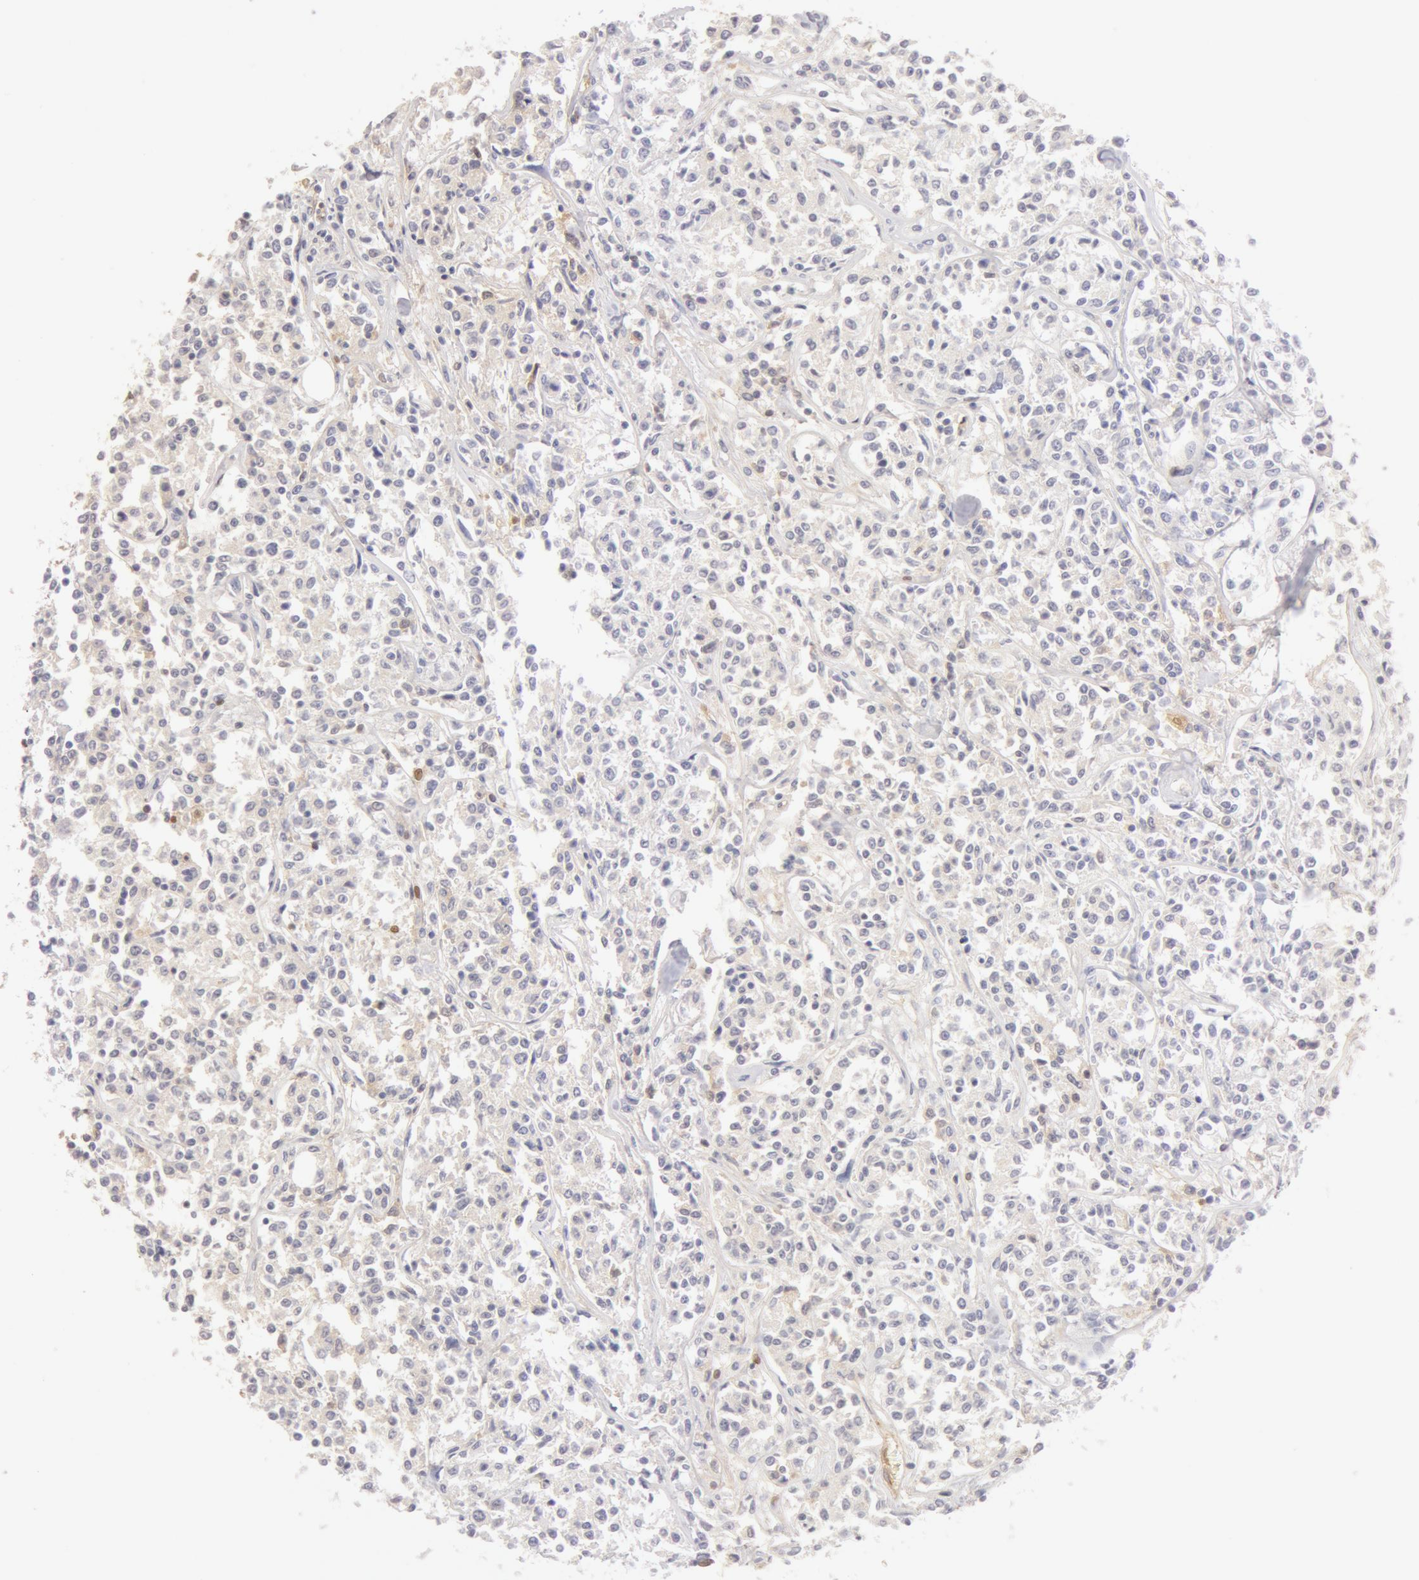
{"staining": {"intensity": "negative", "quantity": "none", "location": "none"}, "tissue": "lymphoma", "cell_type": "Tumor cells", "image_type": "cancer", "snomed": [{"axis": "morphology", "description": "Malignant lymphoma, non-Hodgkin's type, Low grade"}, {"axis": "topography", "description": "Small intestine"}], "caption": "Immunohistochemistry (IHC) of human lymphoma shows no staining in tumor cells. (DAB (3,3'-diaminobenzidine) immunohistochemistry (IHC), high magnification).", "gene": "AHSG", "patient": {"sex": "female", "age": 59}}